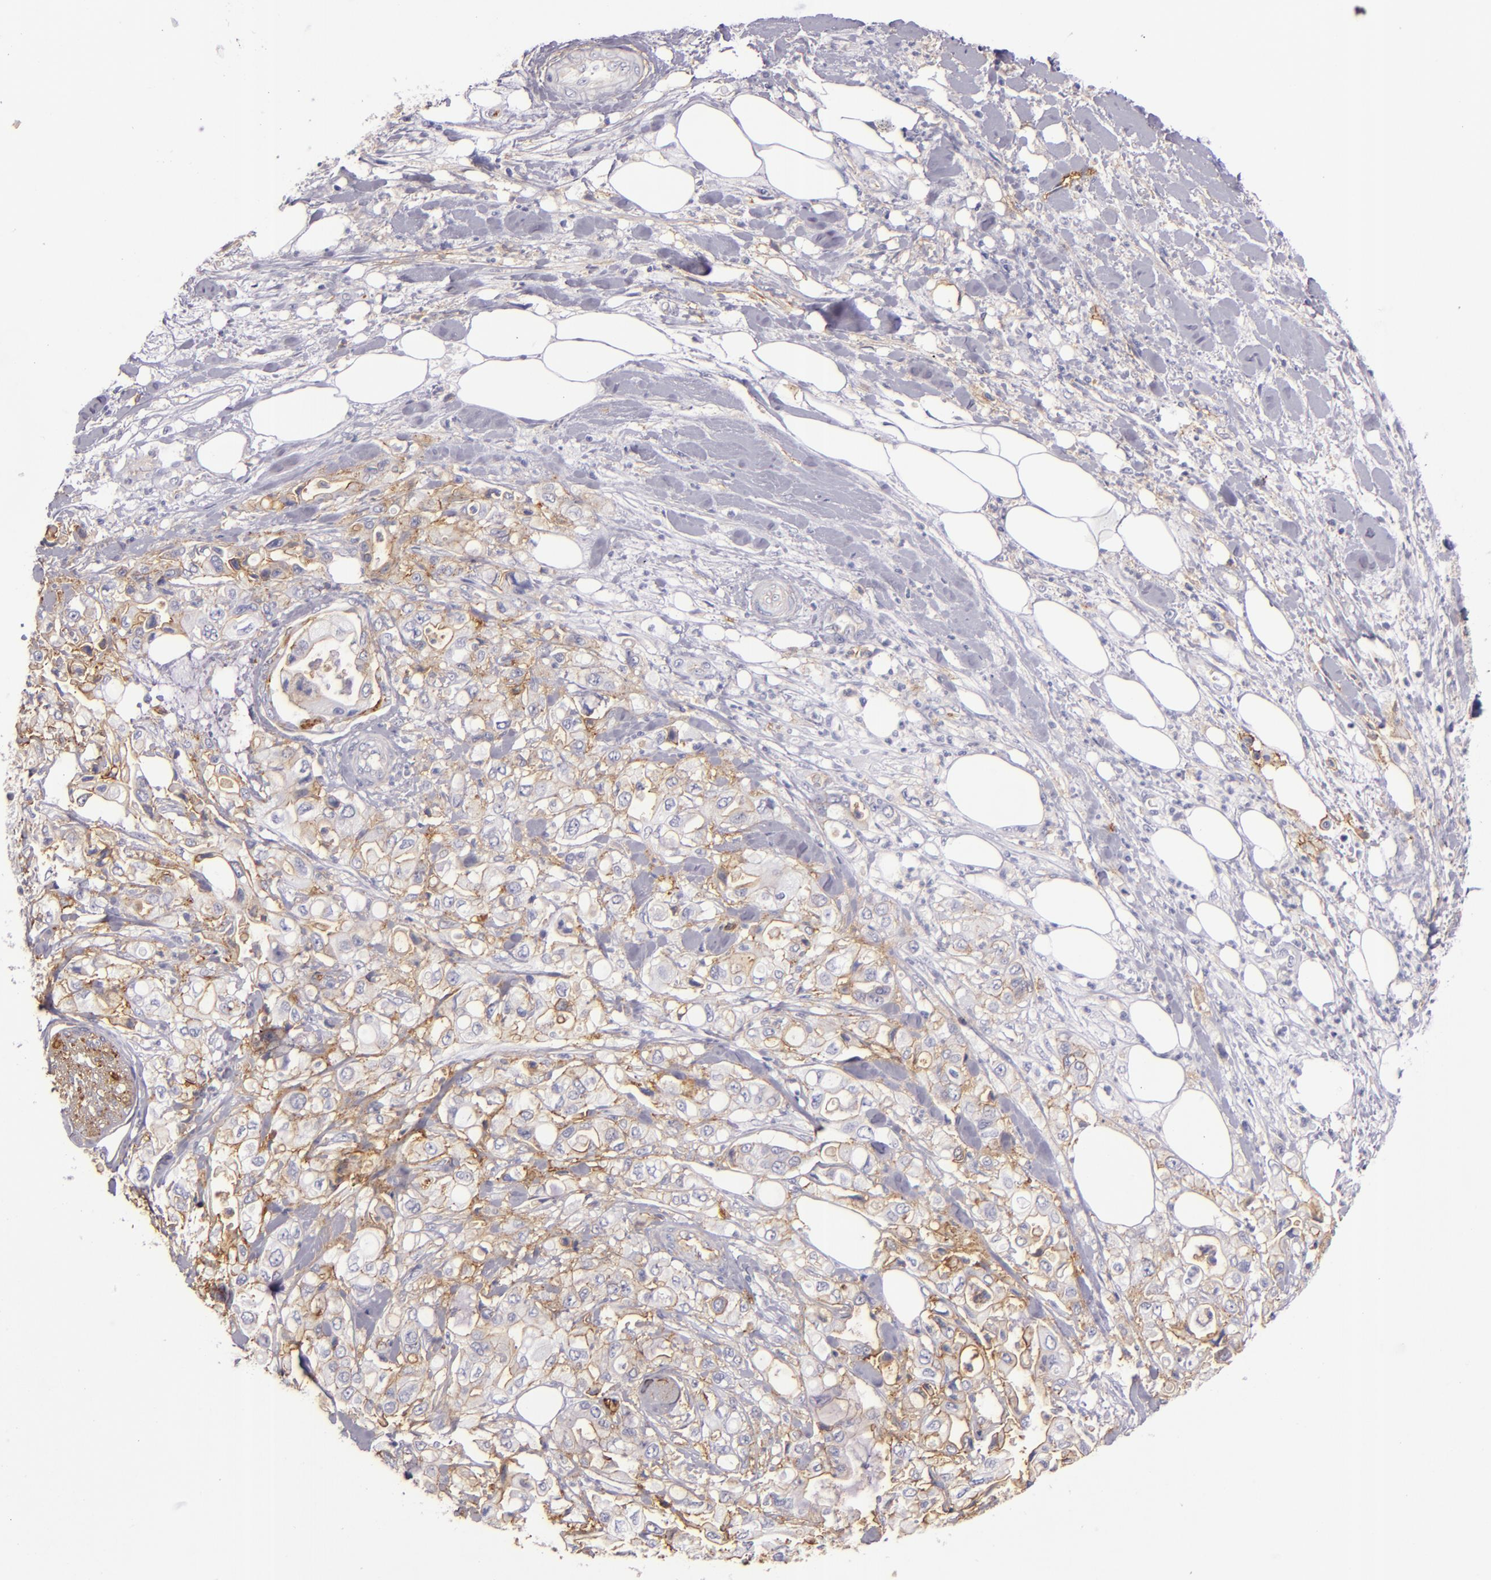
{"staining": {"intensity": "weak", "quantity": ">75%", "location": "cytoplasmic/membranous"}, "tissue": "pancreatic cancer", "cell_type": "Tumor cells", "image_type": "cancer", "snomed": [{"axis": "morphology", "description": "Adenocarcinoma, NOS"}, {"axis": "topography", "description": "Pancreas"}], "caption": "DAB (3,3'-diaminobenzidine) immunohistochemical staining of pancreatic adenocarcinoma shows weak cytoplasmic/membranous protein staining in approximately >75% of tumor cells. (DAB IHC with brightfield microscopy, high magnification).", "gene": "CD9", "patient": {"sex": "male", "age": 70}}